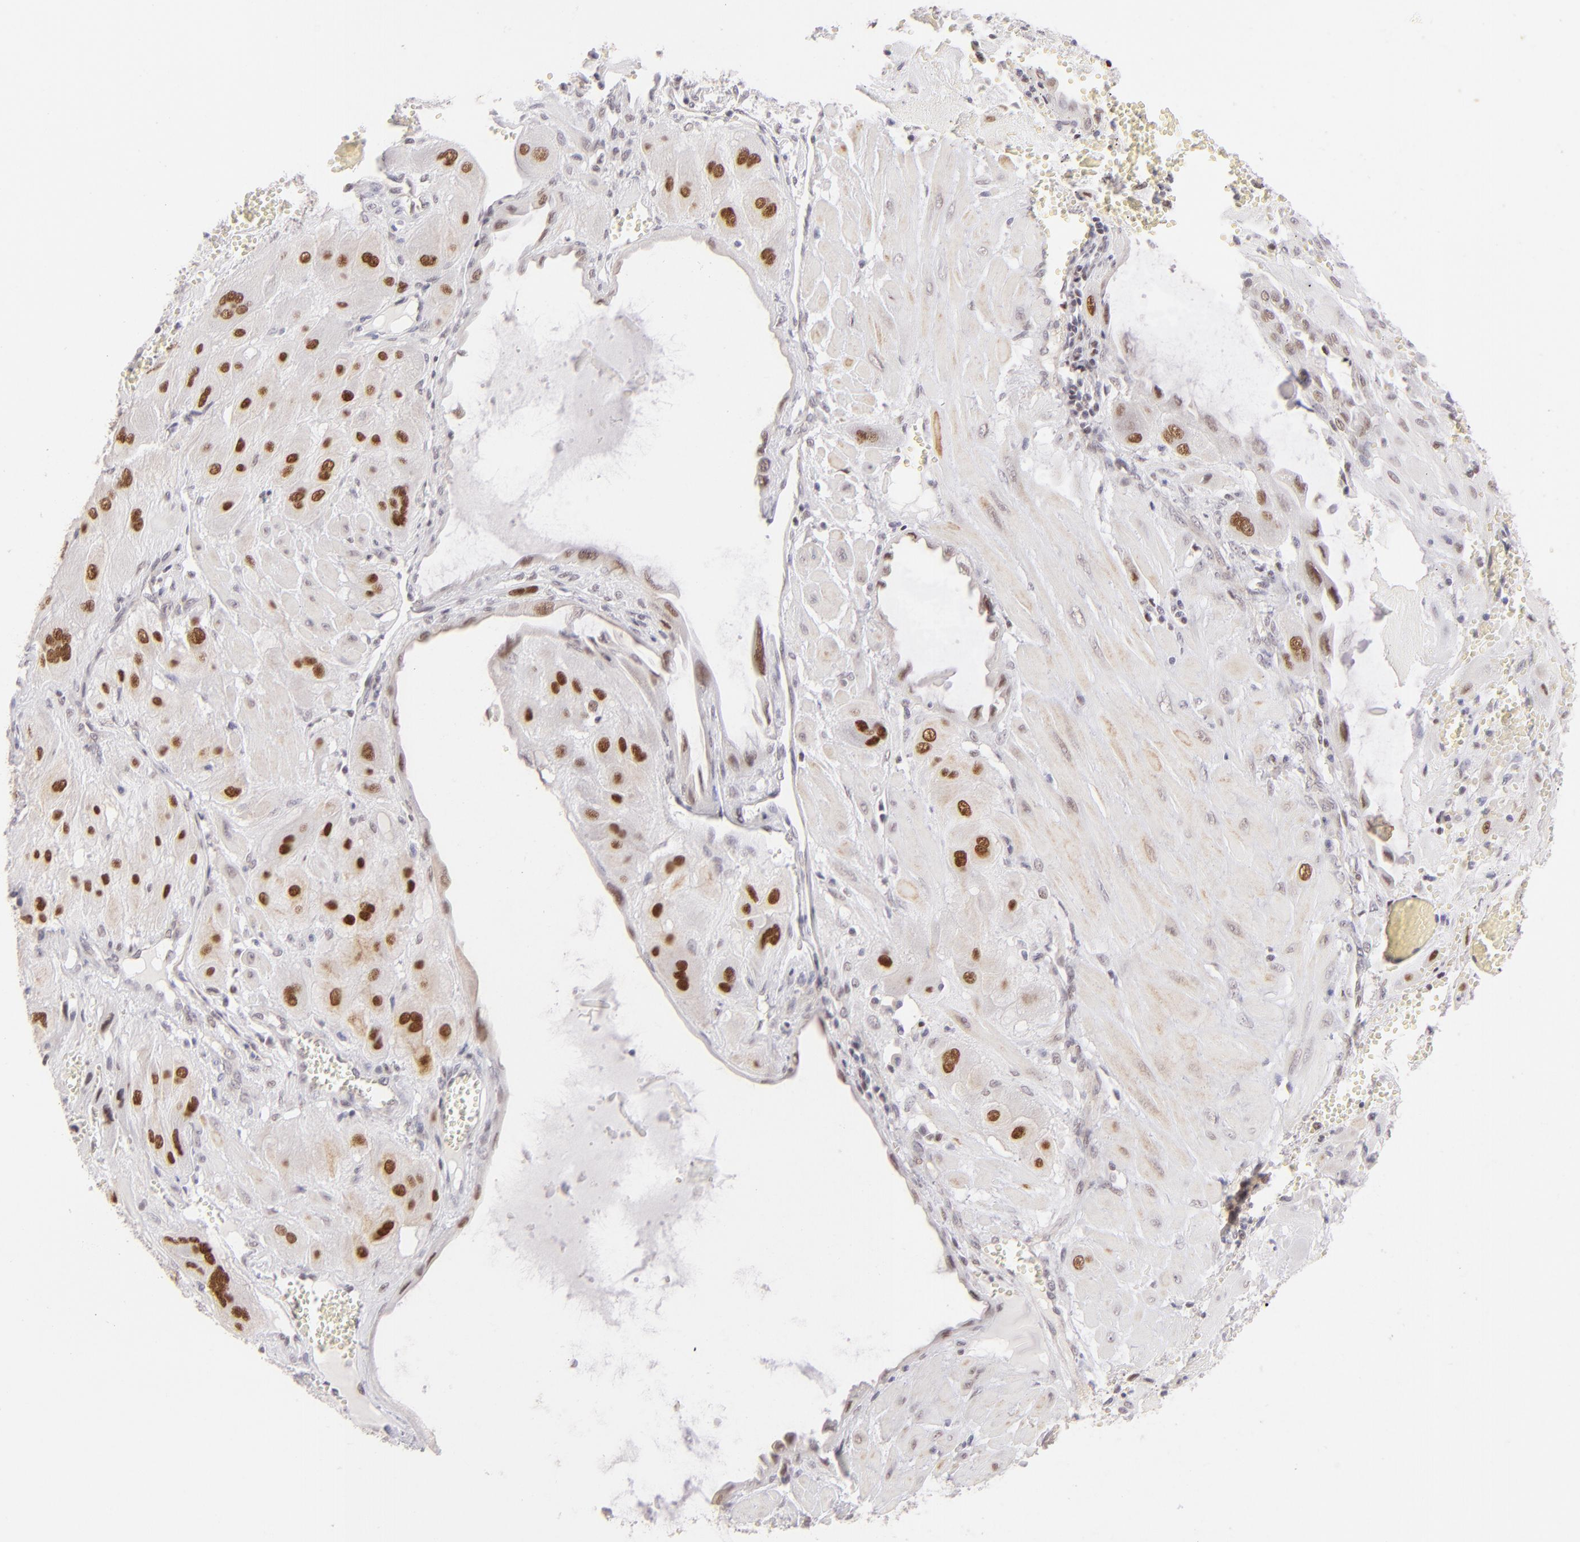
{"staining": {"intensity": "strong", "quantity": ">75%", "location": "nuclear"}, "tissue": "cervical cancer", "cell_type": "Tumor cells", "image_type": "cancer", "snomed": [{"axis": "morphology", "description": "Squamous cell carcinoma, NOS"}, {"axis": "topography", "description": "Cervix"}], "caption": "A histopathology image of cervical cancer stained for a protein exhibits strong nuclear brown staining in tumor cells. (DAB IHC with brightfield microscopy, high magnification).", "gene": "POU2F1", "patient": {"sex": "female", "age": 34}}